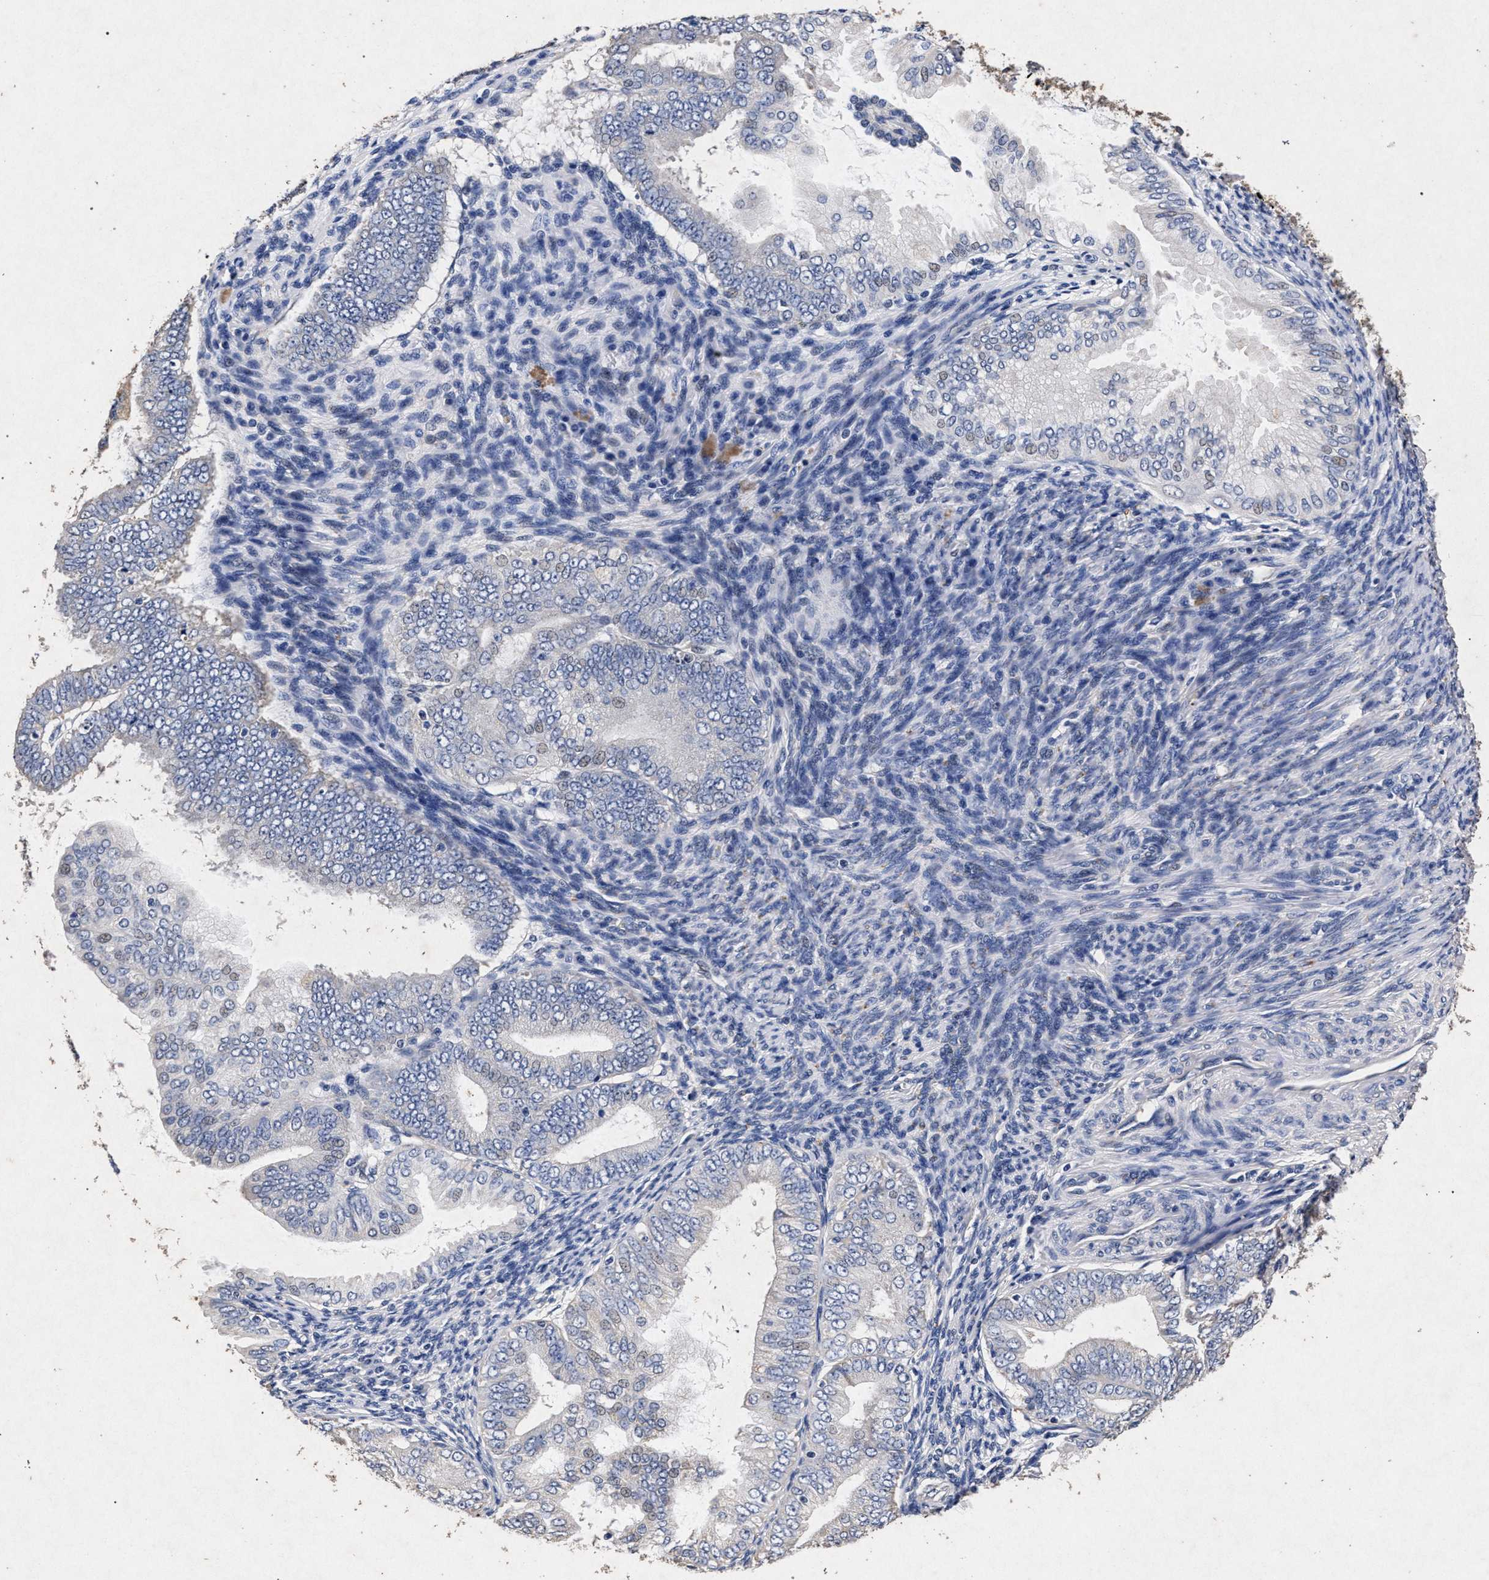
{"staining": {"intensity": "negative", "quantity": "none", "location": "none"}, "tissue": "endometrial cancer", "cell_type": "Tumor cells", "image_type": "cancer", "snomed": [{"axis": "morphology", "description": "Adenocarcinoma, NOS"}, {"axis": "topography", "description": "Endometrium"}], "caption": "This is an IHC image of human endometrial adenocarcinoma. There is no positivity in tumor cells.", "gene": "ATP1A2", "patient": {"sex": "female", "age": 63}}